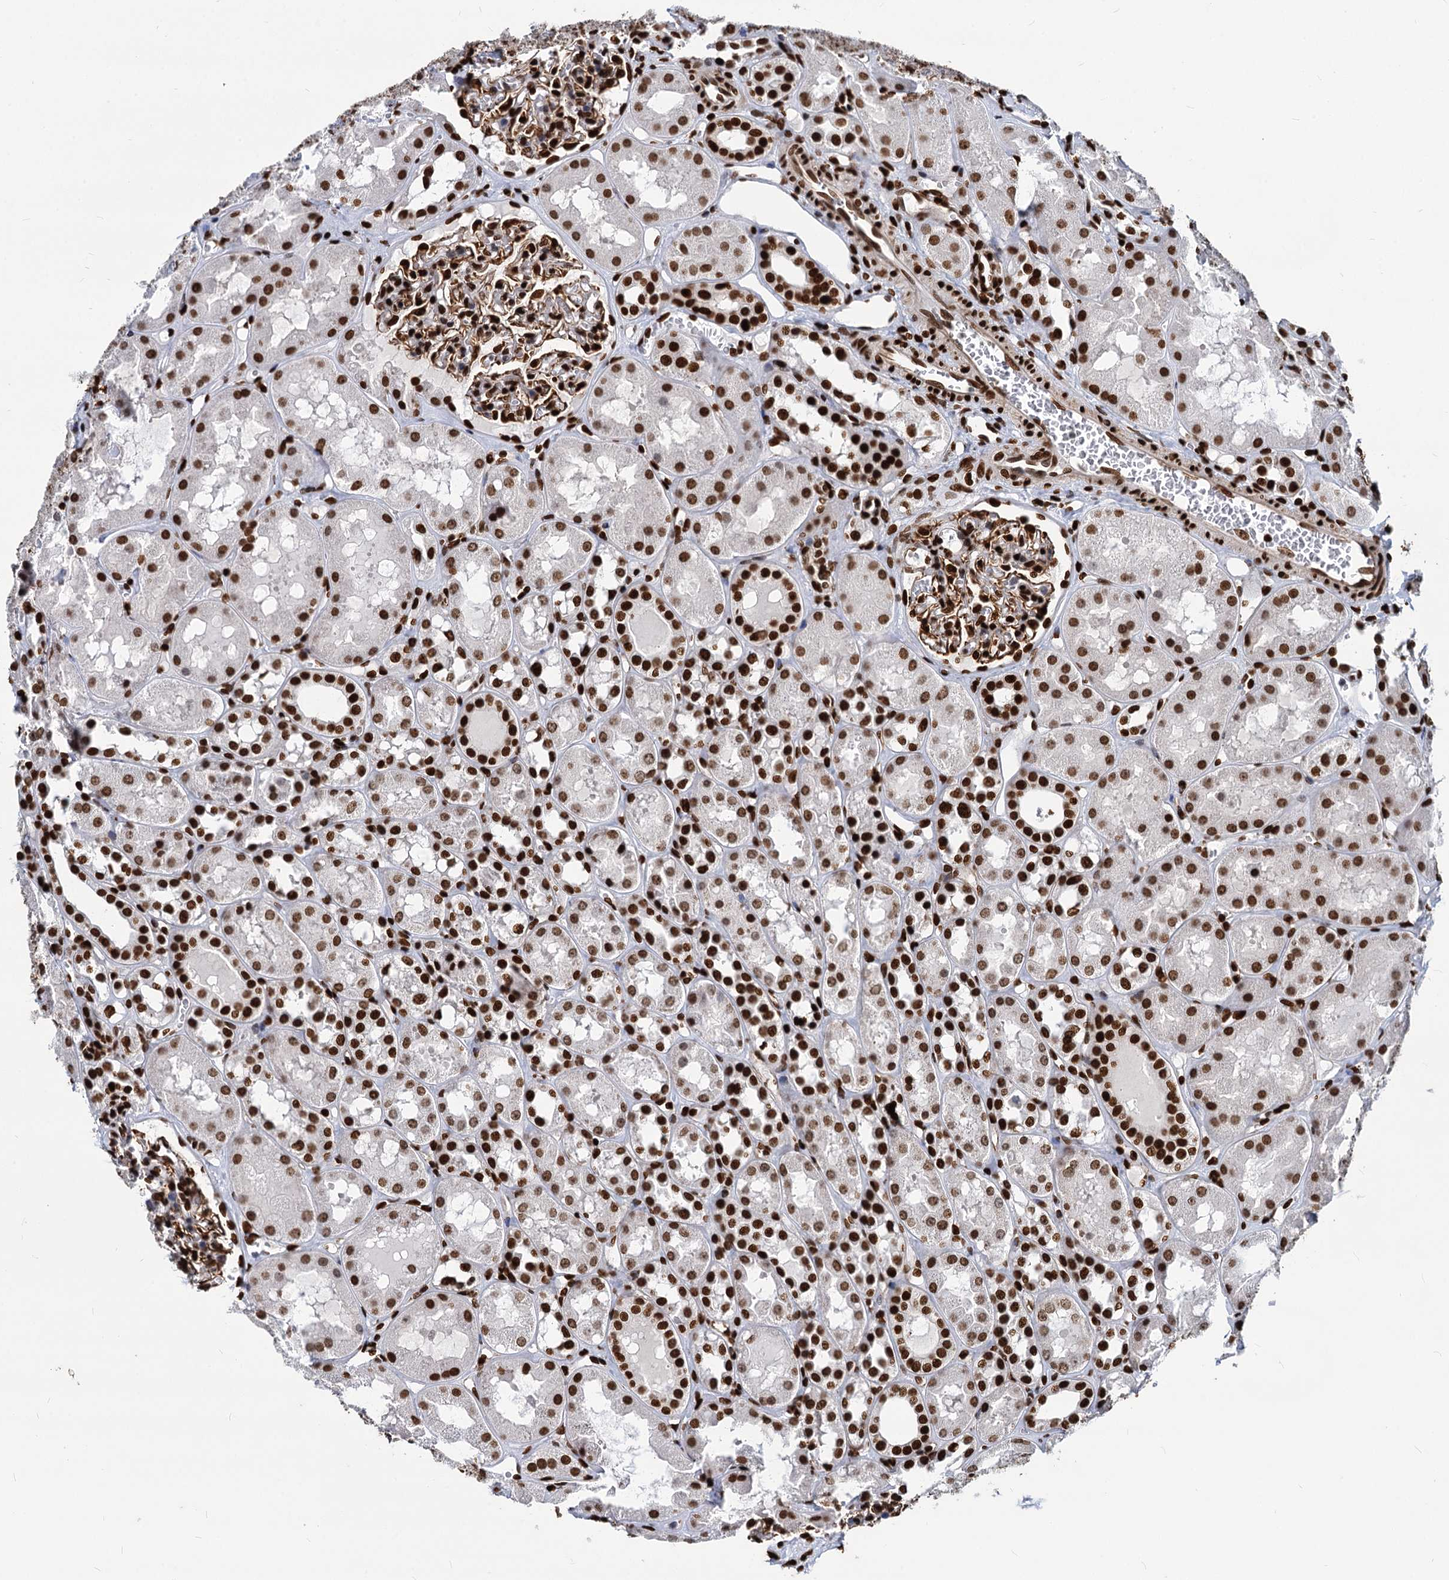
{"staining": {"intensity": "strong", "quantity": ">75%", "location": "nuclear"}, "tissue": "kidney", "cell_type": "Cells in glomeruli", "image_type": "normal", "snomed": [{"axis": "morphology", "description": "Normal tissue, NOS"}, {"axis": "topography", "description": "Kidney"}], "caption": "Kidney stained with IHC demonstrates strong nuclear positivity in about >75% of cells in glomeruli.", "gene": "MECP2", "patient": {"sex": "male", "age": 16}}